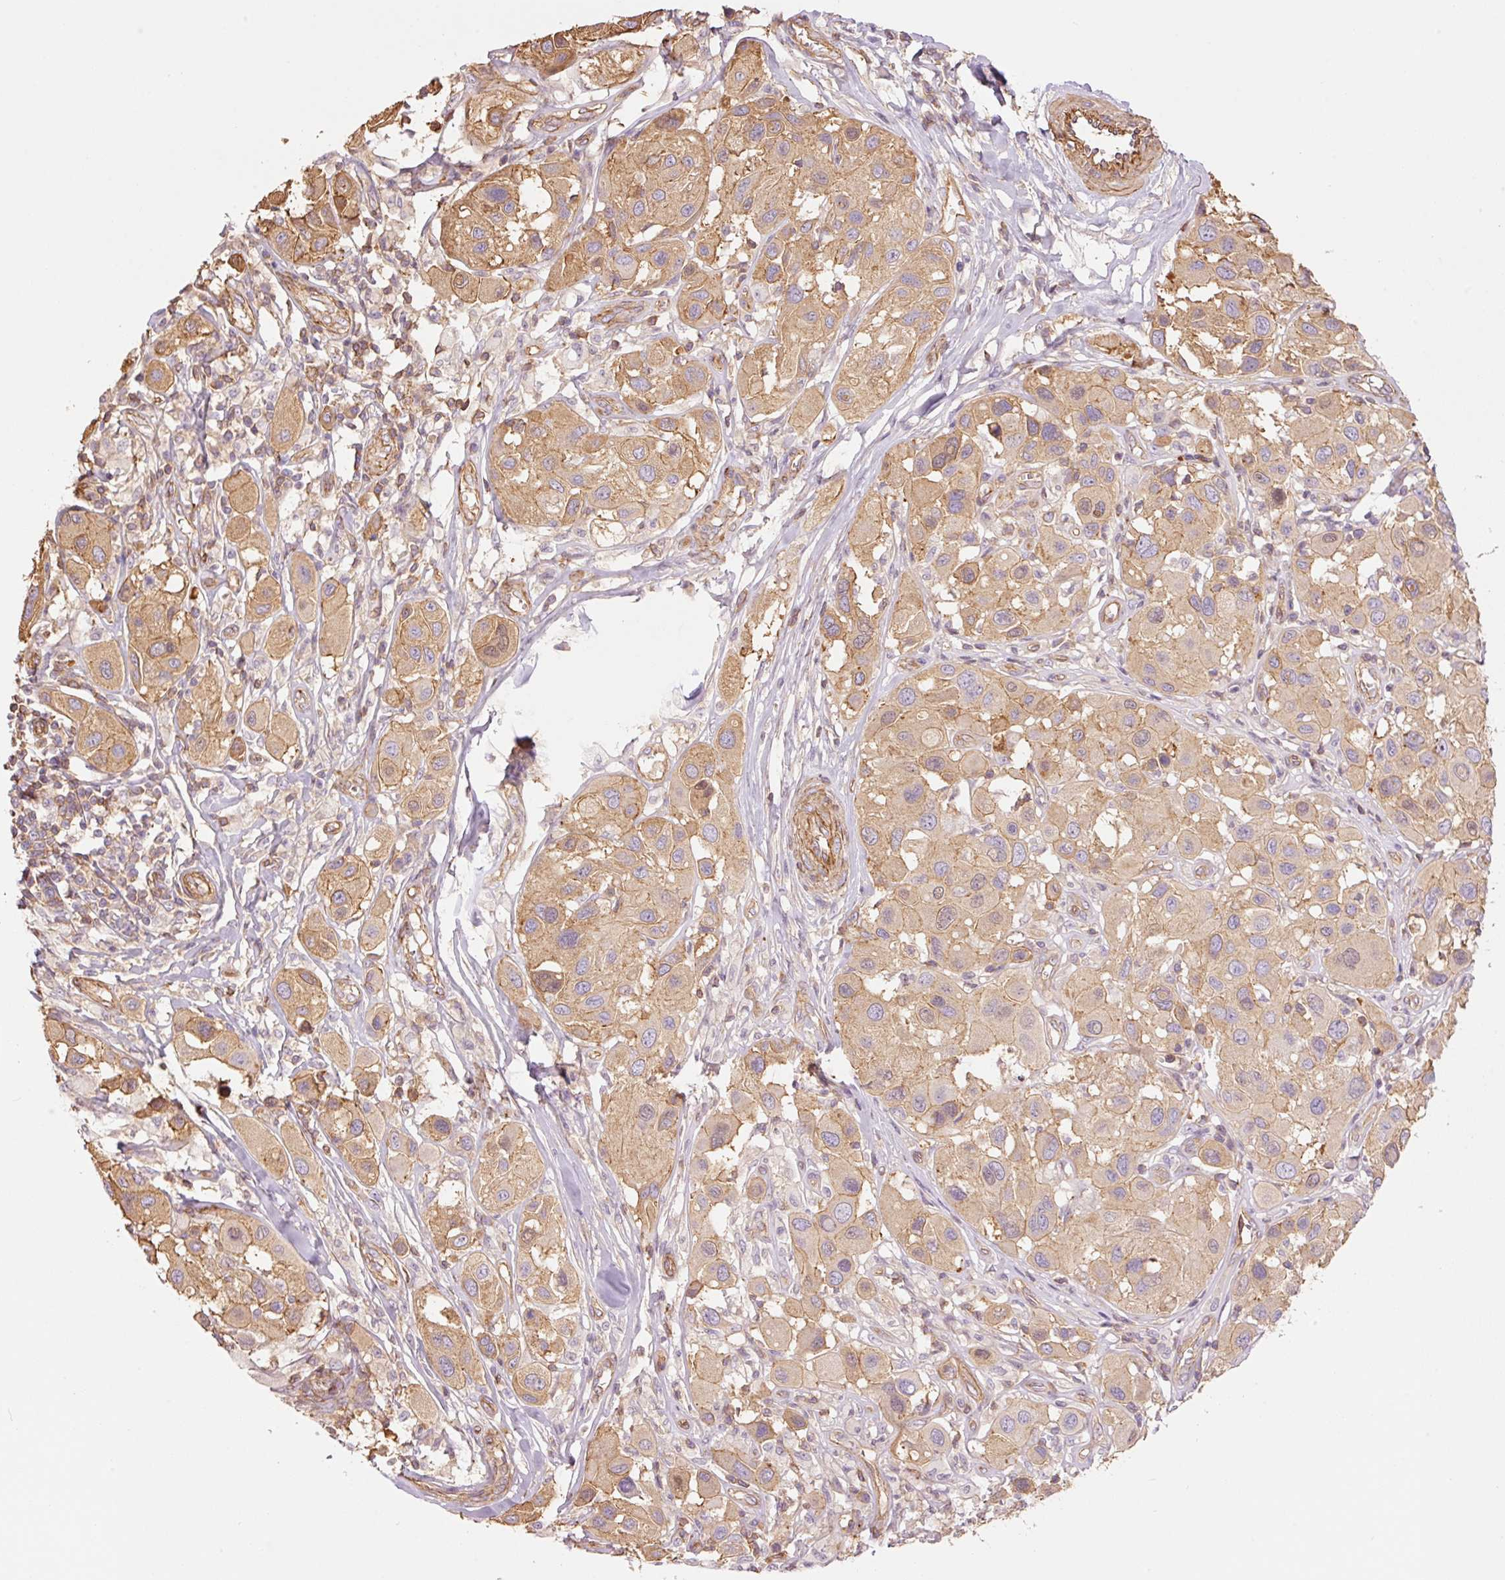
{"staining": {"intensity": "moderate", "quantity": ">75%", "location": "cytoplasmic/membranous"}, "tissue": "melanoma", "cell_type": "Tumor cells", "image_type": "cancer", "snomed": [{"axis": "morphology", "description": "Malignant melanoma, Metastatic site"}, {"axis": "topography", "description": "Skin"}], "caption": "Melanoma stained for a protein demonstrates moderate cytoplasmic/membranous positivity in tumor cells. Nuclei are stained in blue.", "gene": "PPP1R1B", "patient": {"sex": "male", "age": 41}}